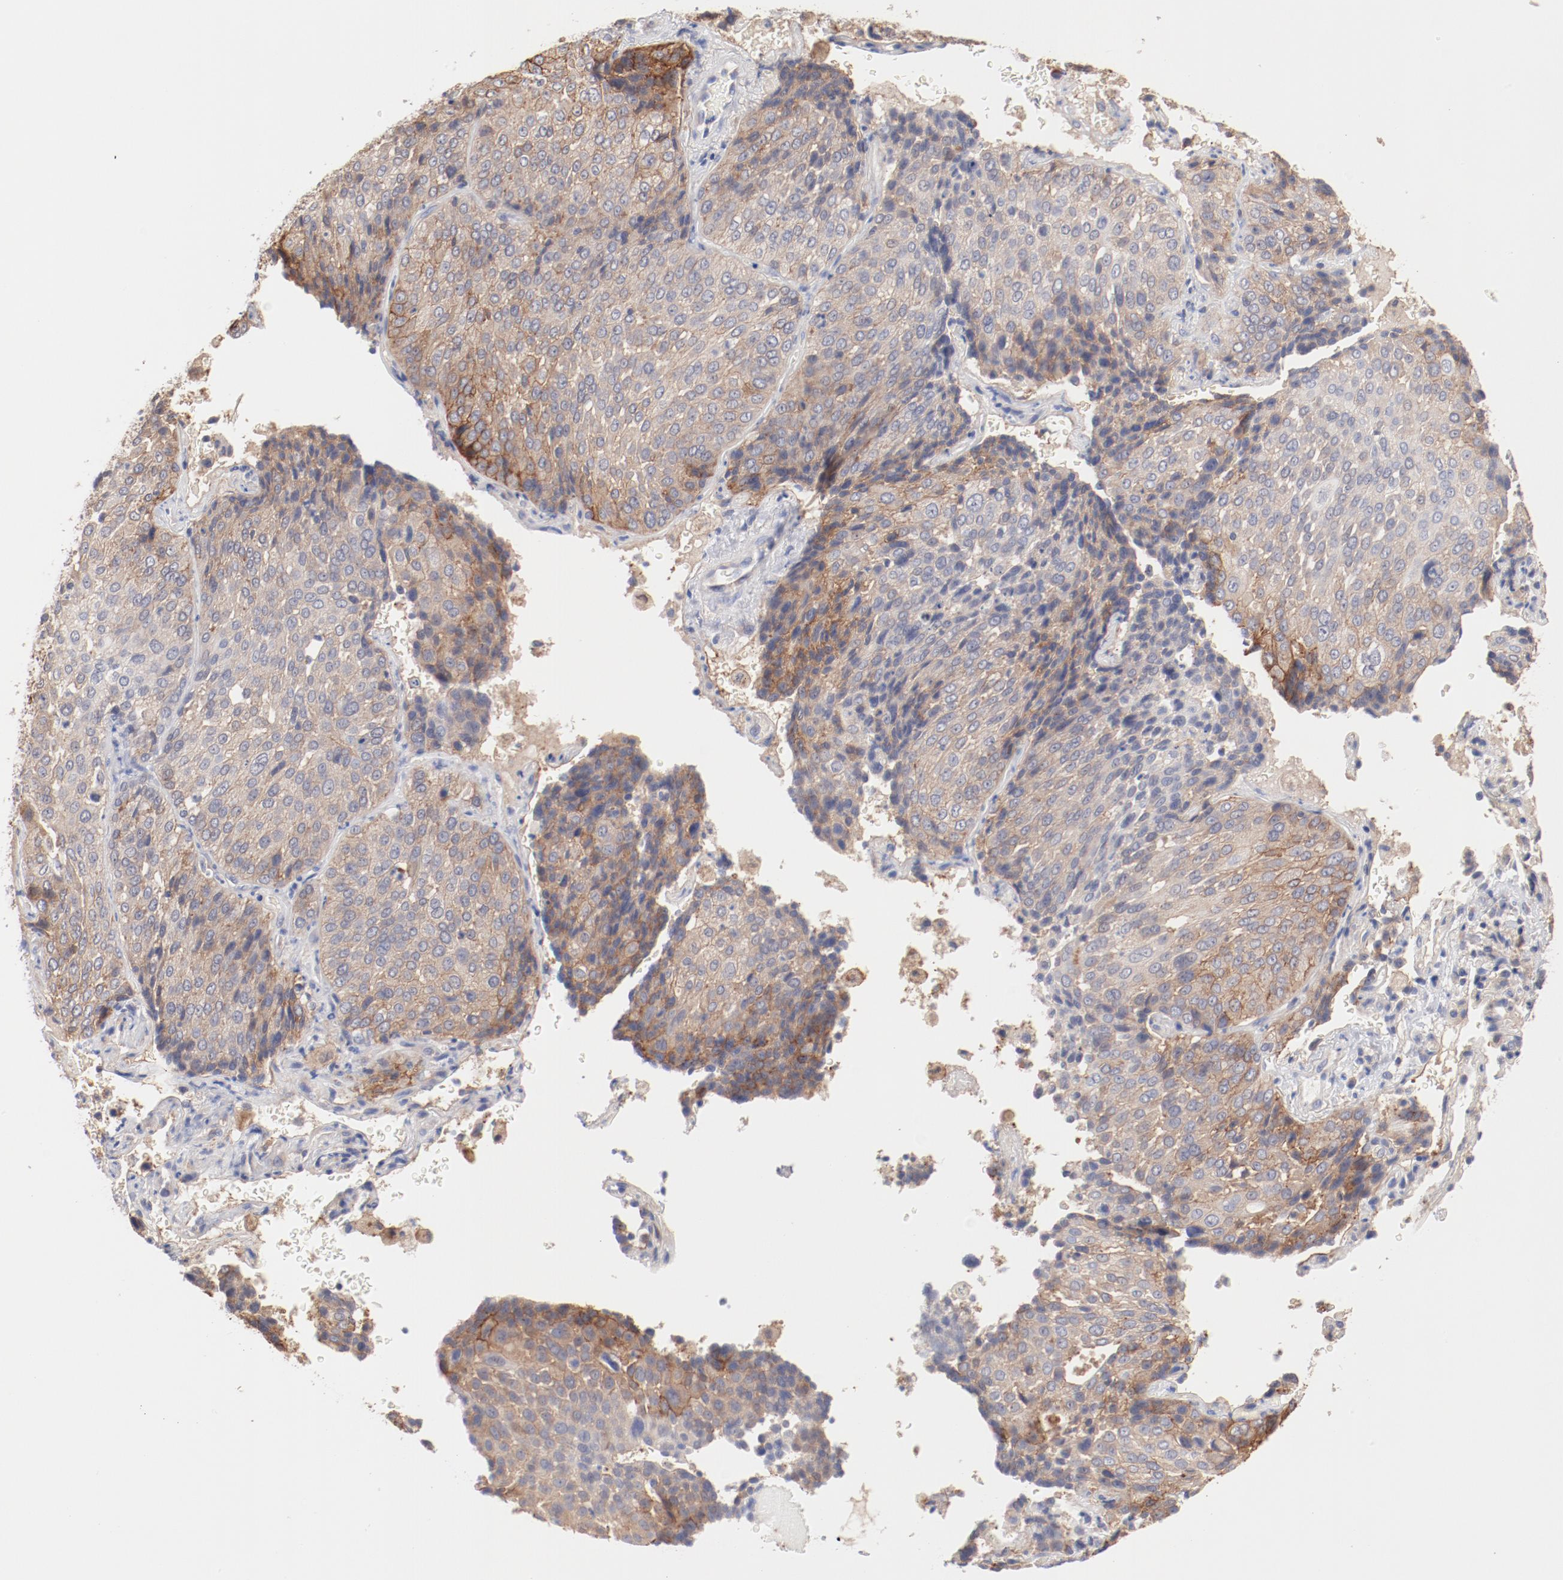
{"staining": {"intensity": "weak", "quantity": "25%-75%", "location": "cytoplasmic/membranous"}, "tissue": "lung cancer", "cell_type": "Tumor cells", "image_type": "cancer", "snomed": [{"axis": "morphology", "description": "Squamous cell carcinoma, NOS"}, {"axis": "topography", "description": "Lung"}], "caption": "Protein staining displays weak cytoplasmic/membranous staining in about 25%-75% of tumor cells in squamous cell carcinoma (lung).", "gene": "SETD3", "patient": {"sex": "male", "age": 54}}